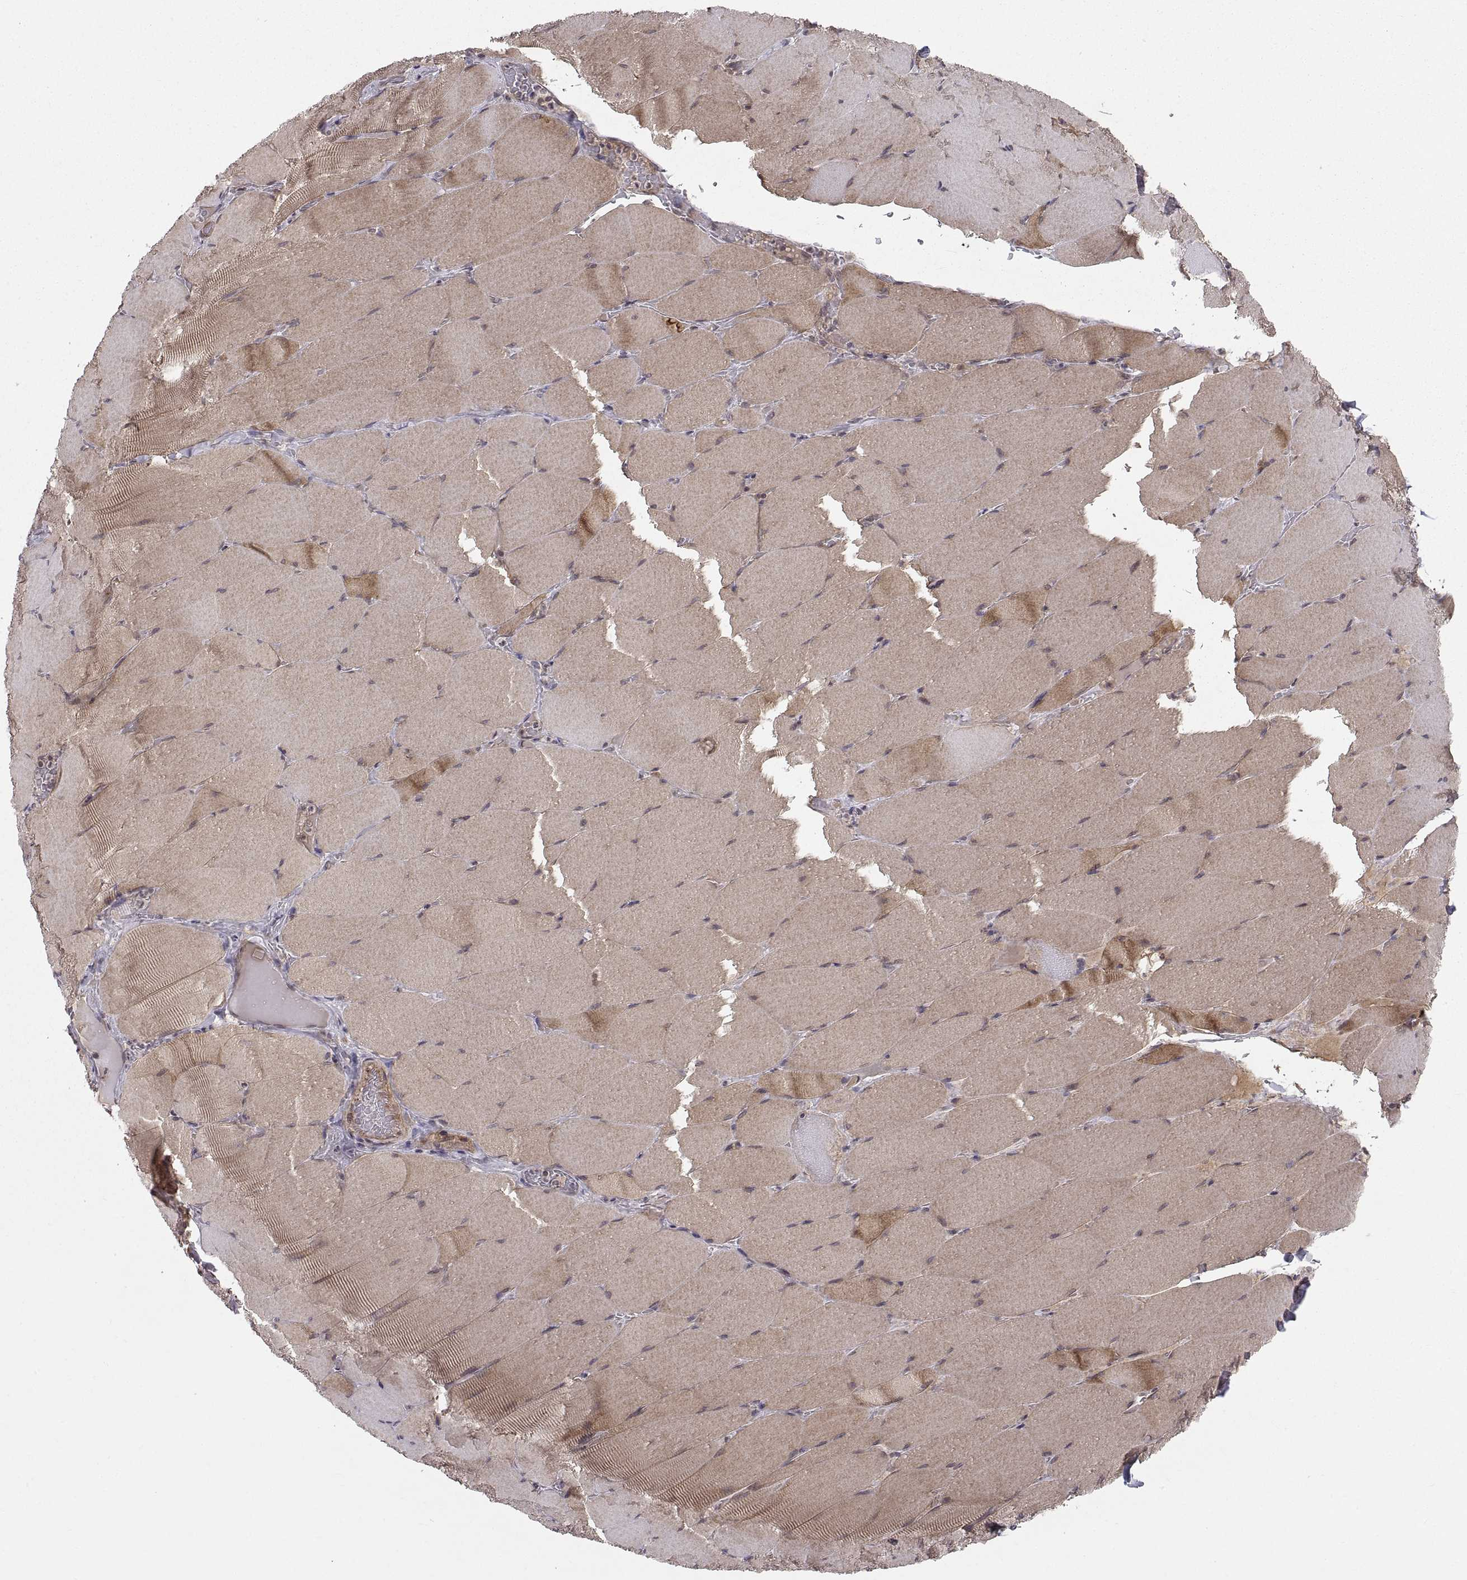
{"staining": {"intensity": "moderate", "quantity": "25%-75%", "location": "cytoplasmic/membranous"}, "tissue": "skeletal muscle", "cell_type": "Myocytes", "image_type": "normal", "snomed": [{"axis": "morphology", "description": "Normal tissue, NOS"}, {"axis": "topography", "description": "Skeletal muscle"}], "caption": "Immunohistochemical staining of benign human skeletal muscle reveals 25%-75% levels of moderate cytoplasmic/membranous protein positivity in about 25%-75% of myocytes.", "gene": "ABL2", "patient": {"sex": "male", "age": 56}}